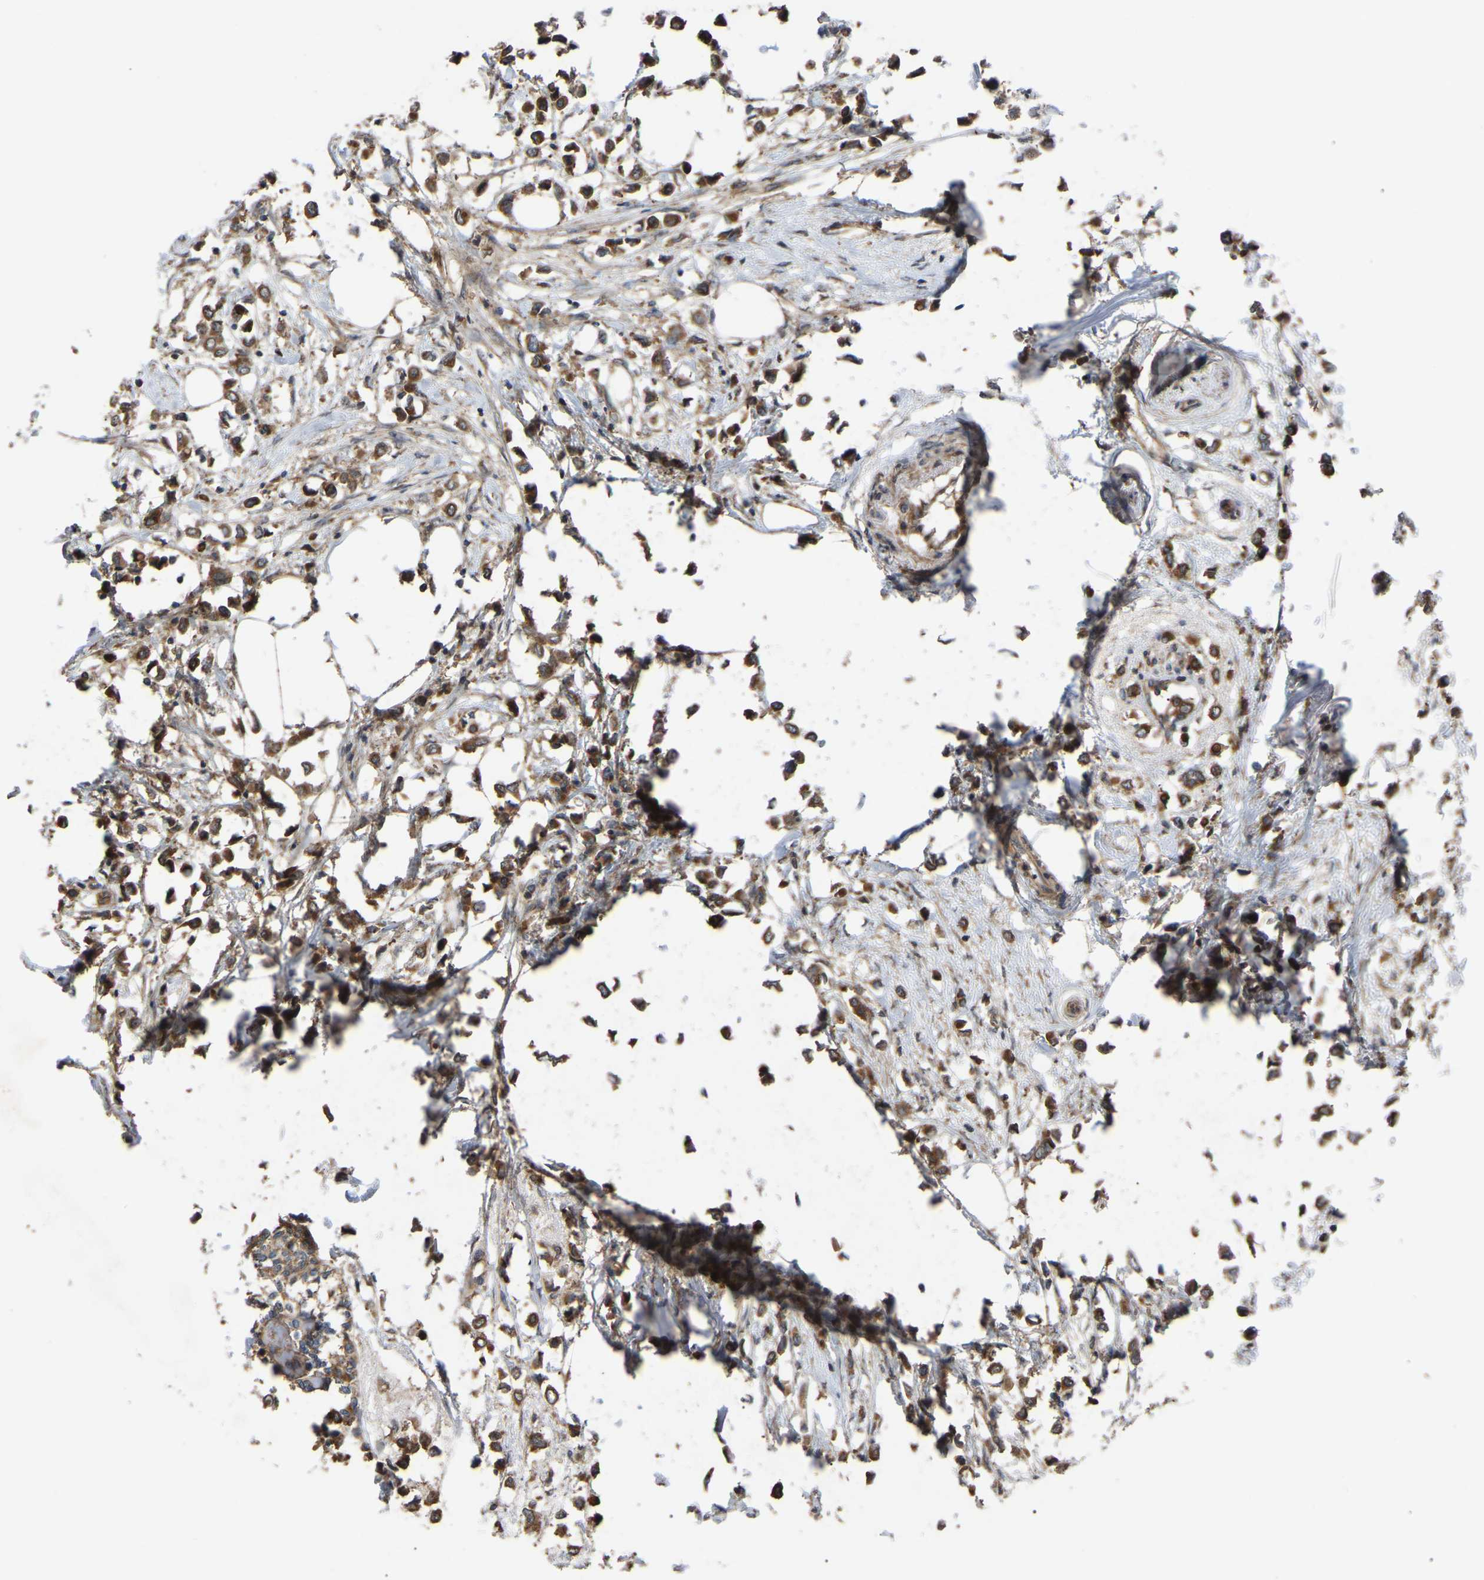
{"staining": {"intensity": "moderate", "quantity": ">75%", "location": "cytoplasmic/membranous"}, "tissue": "breast cancer", "cell_type": "Tumor cells", "image_type": "cancer", "snomed": [{"axis": "morphology", "description": "Lobular carcinoma"}, {"axis": "topography", "description": "Breast"}], "caption": "Breast cancer was stained to show a protein in brown. There is medium levels of moderate cytoplasmic/membranous staining in approximately >75% of tumor cells.", "gene": "GCC1", "patient": {"sex": "female", "age": 51}}